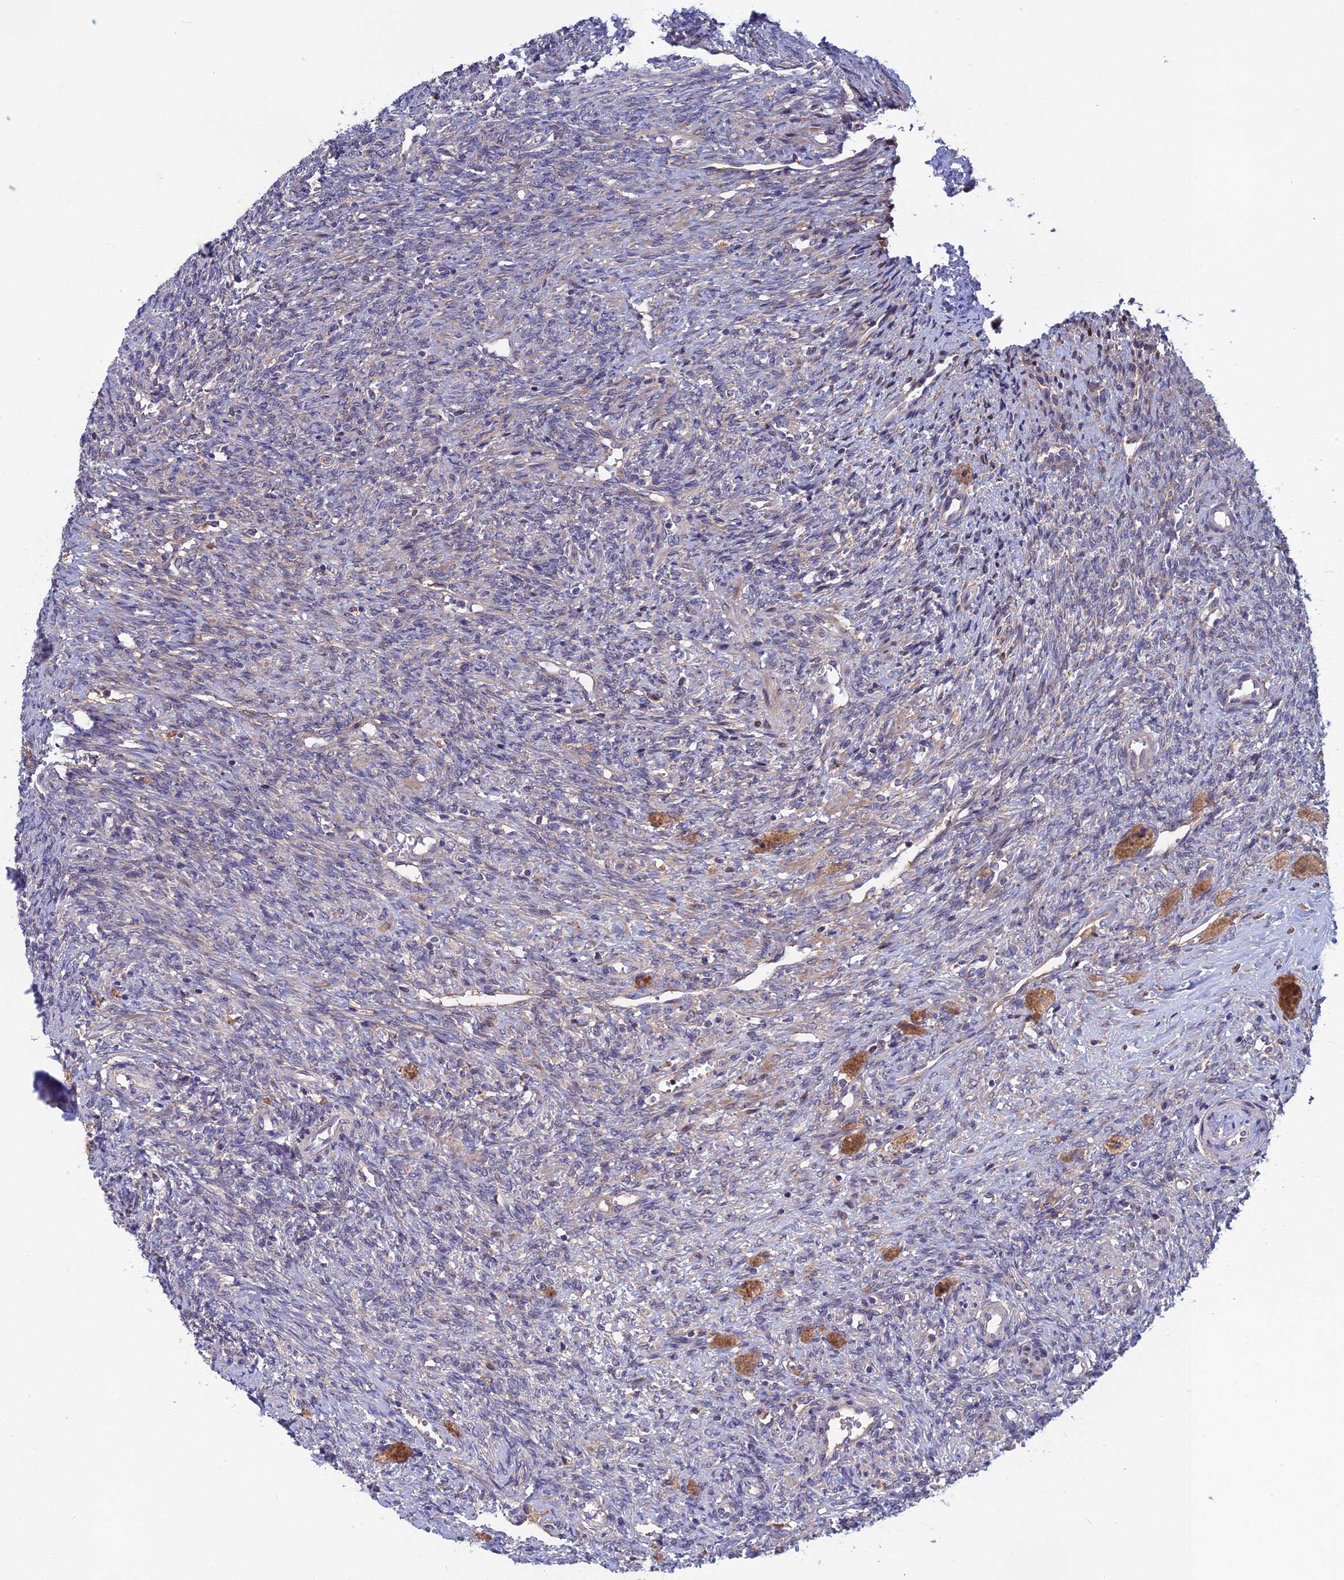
{"staining": {"intensity": "negative", "quantity": "none", "location": "none"}, "tissue": "ovary", "cell_type": "Ovarian stroma cells", "image_type": "normal", "snomed": [{"axis": "morphology", "description": "Normal tissue, NOS"}, {"axis": "topography", "description": "Ovary"}], "caption": "A photomicrograph of human ovary is negative for staining in ovarian stroma cells.", "gene": "CRACD", "patient": {"sex": "female", "age": 41}}